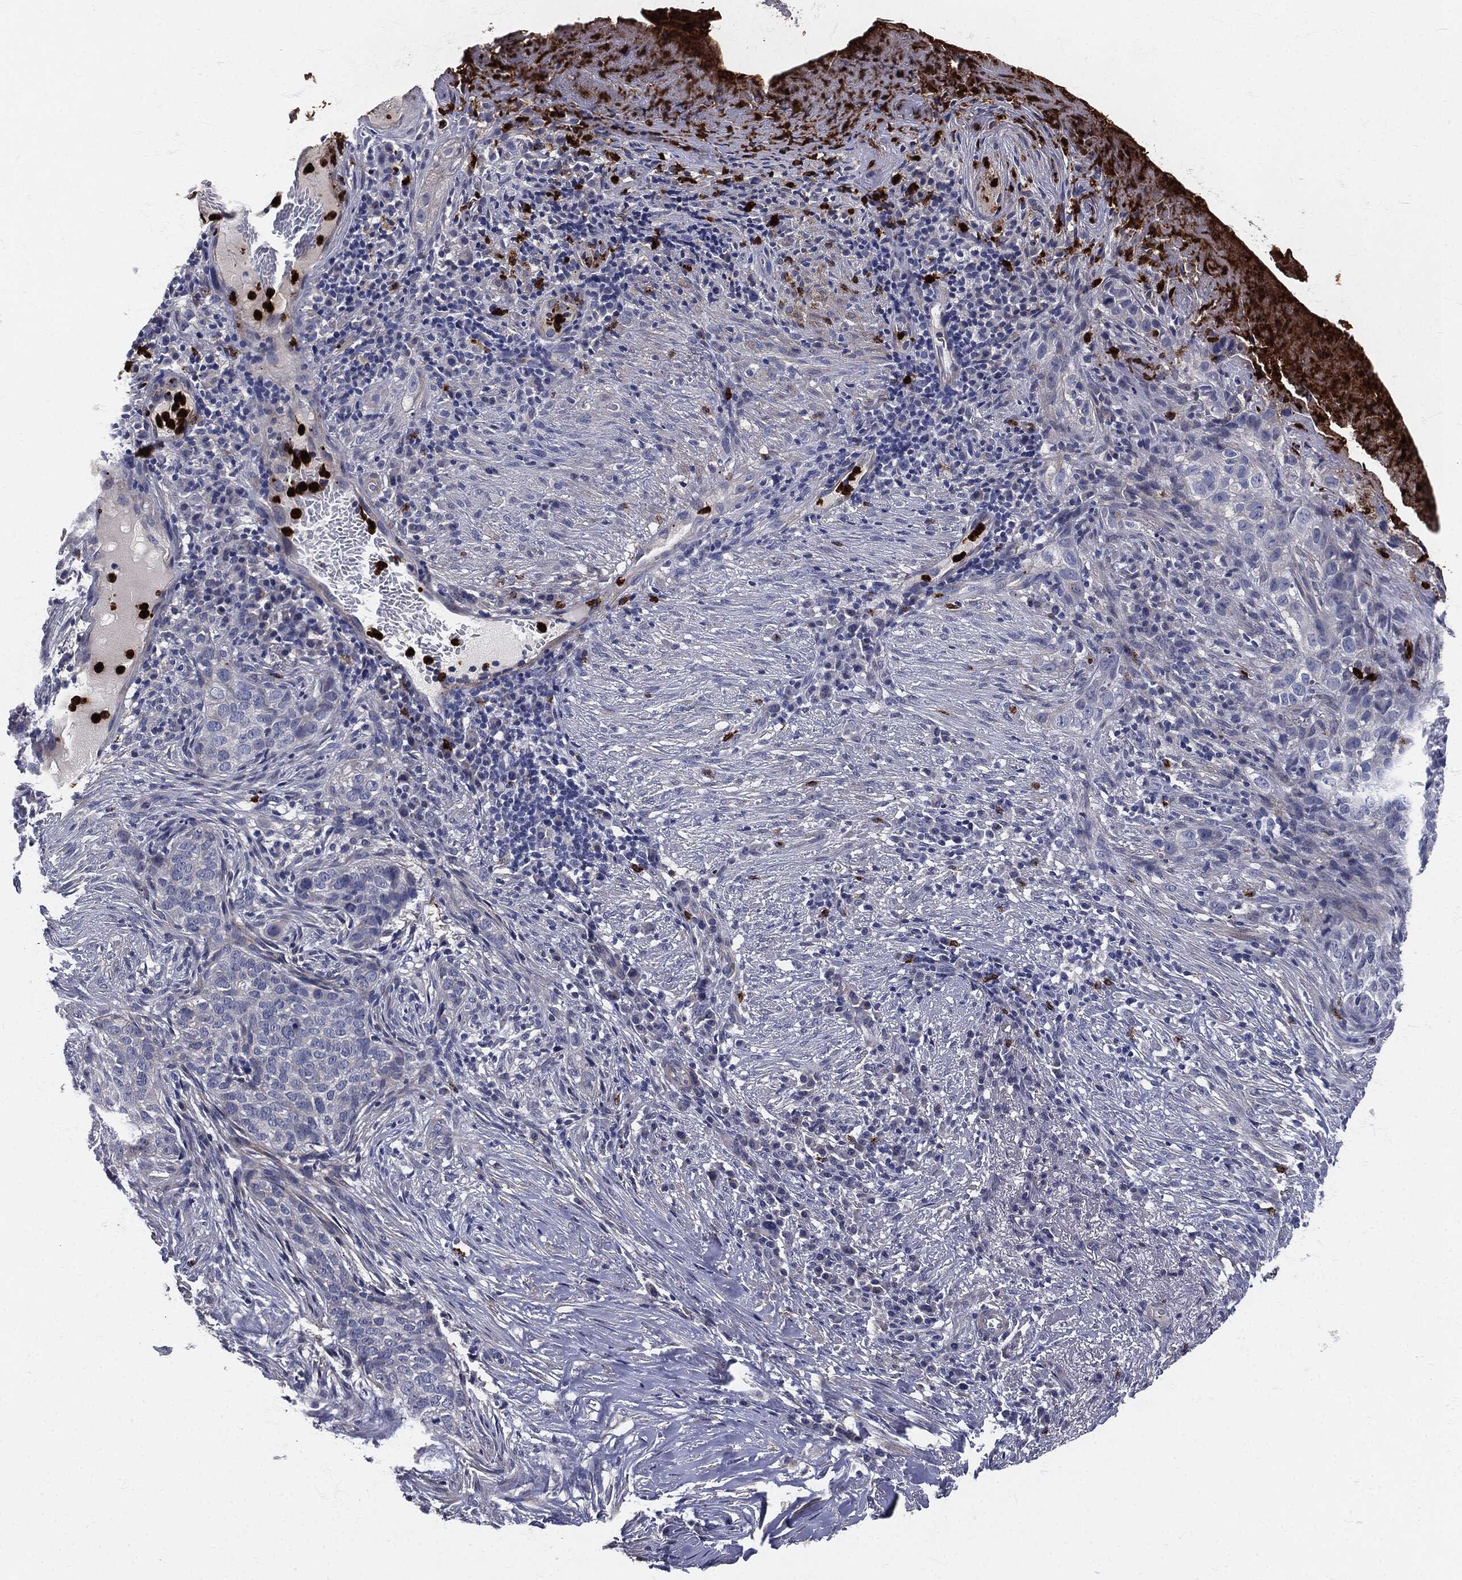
{"staining": {"intensity": "negative", "quantity": "none", "location": "none"}, "tissue": "skin cancer", "cell_type": "Tumor cells", "image_type": "cancer", "snomed": [{"axis": "morphology", "description": "Squamous cell carcinoma, NOS"}, {"axis": "topography", "description": "Skin"}], "caption": "Squamous cell carcinoma (skin) was stained to show a protein in brown. There is no significant positivity in tumor cells.", "gene": "MPO", "patient": {"sex": "male", "age": 88}}